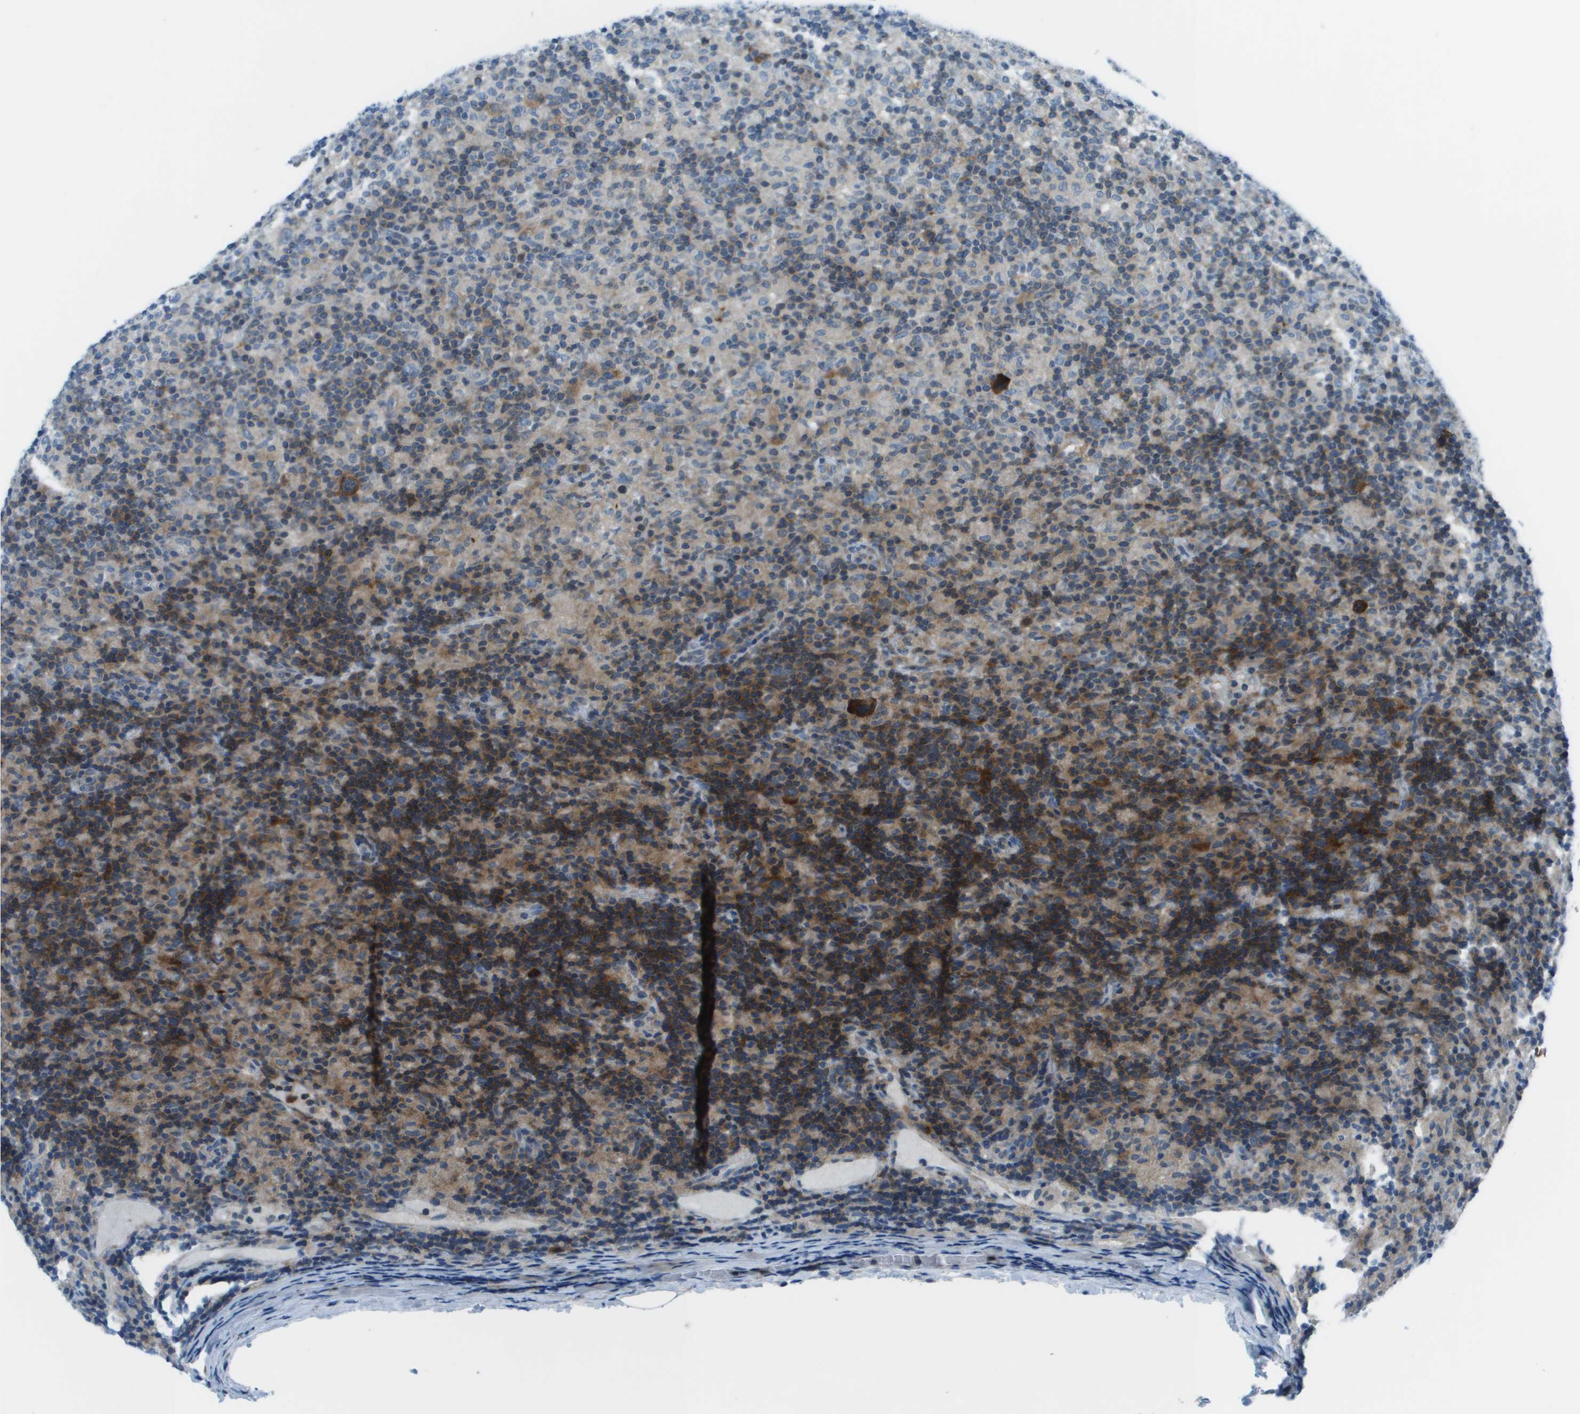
{"staining": {"intensity": "strong", "quantity": "25%-75%", "location": "cytoplasmic/membranous"}, "tissue": "lymphoma", "cell_type": "Tumor cells", "image_type": "cancer", "snomed": [{"axis": "morphology", "description": "Hodgkin's disease, NOS"}, {"axis": "topography", "description": "Lymph node"}], "caption": "An immunohistochemistry histopathology image of tumor tissue is shown. Protein staining in brown shows strong cytoplasmic/membranous positivity in Hodgkin's disease within tumor cells.", "gene": "STIP1", "patient": {"sex": "male", "age": 70}}